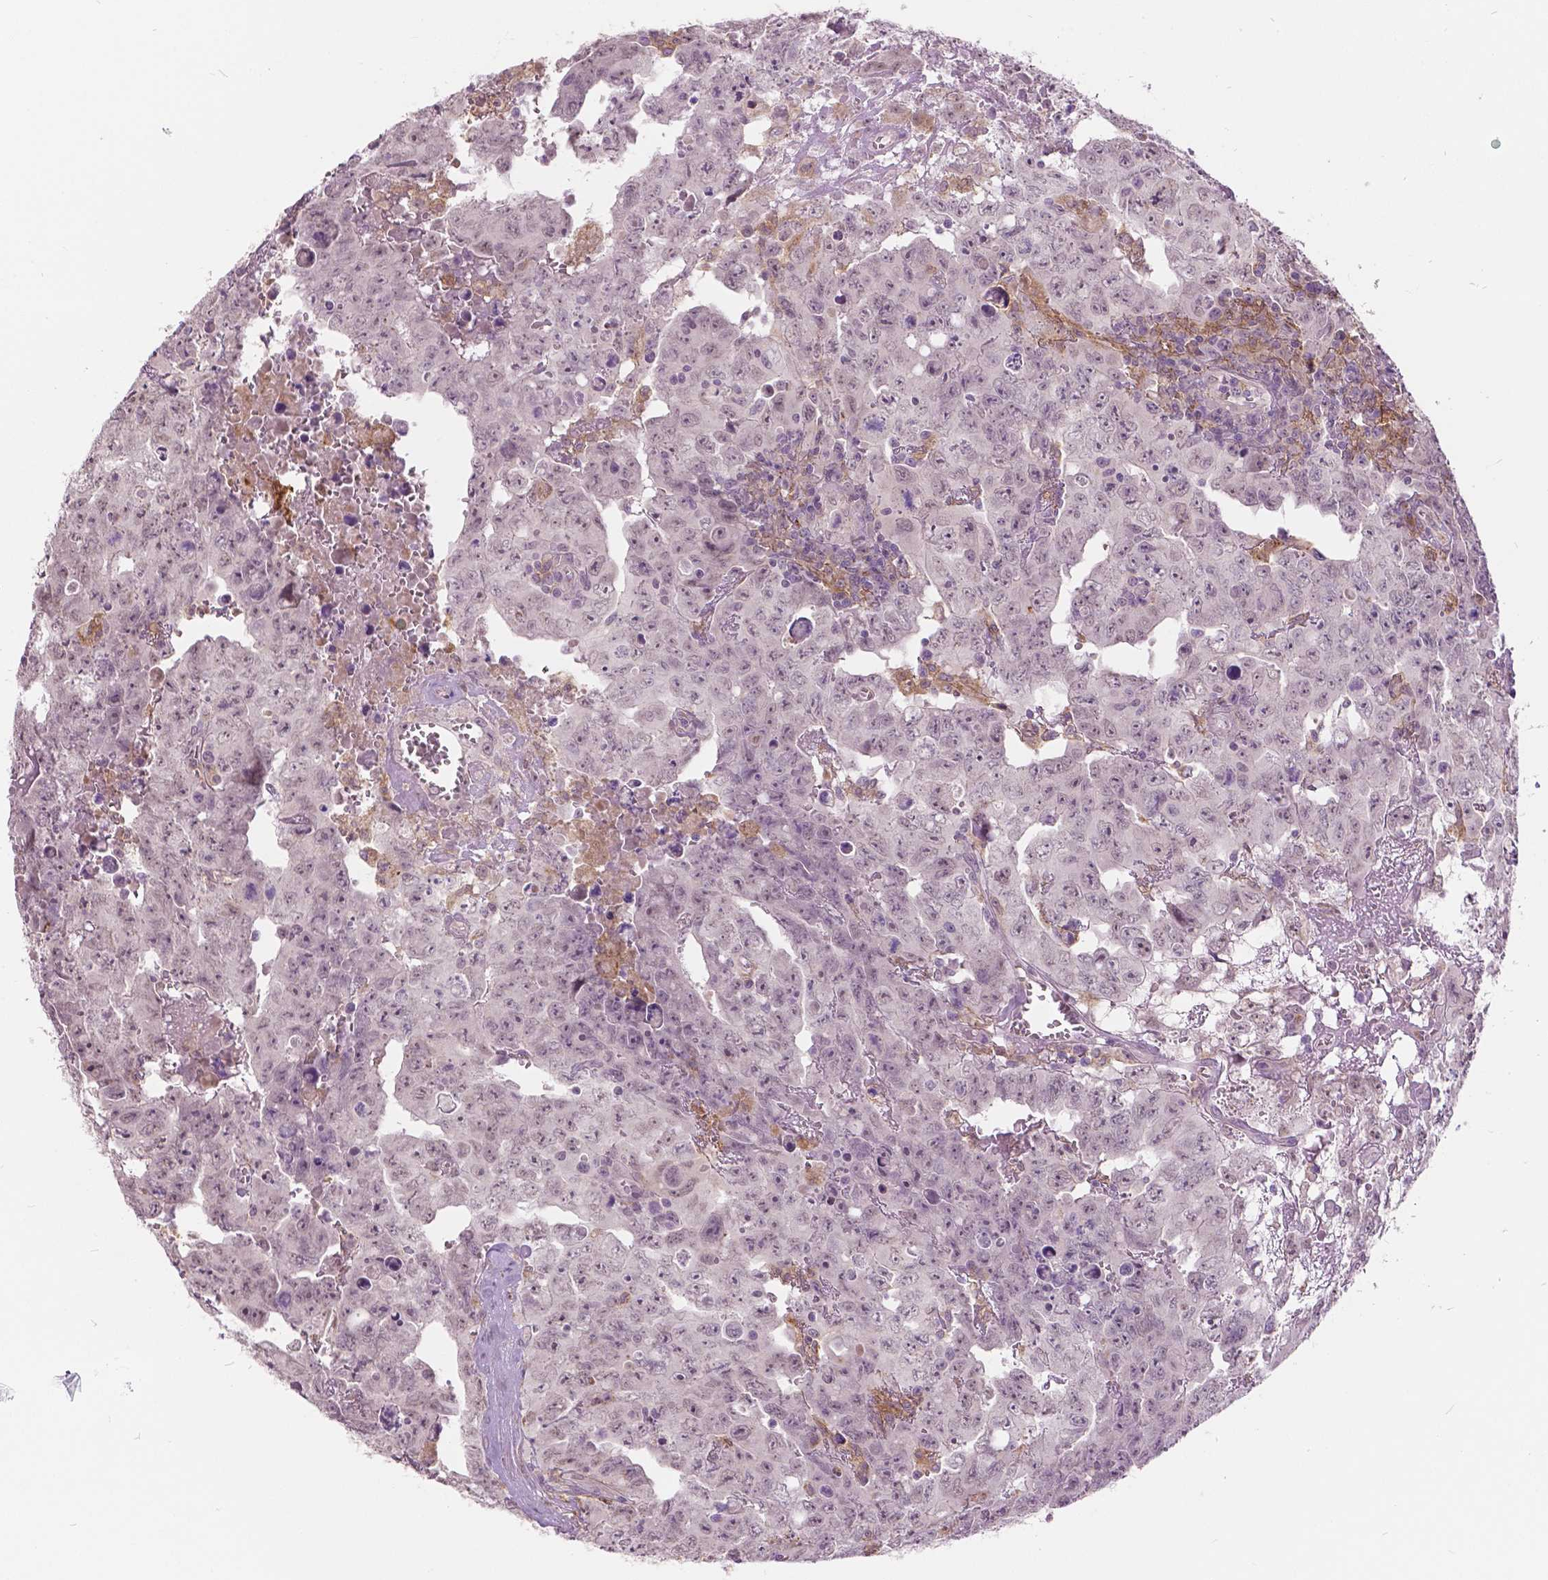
{"staining": {"intensity": "weak", "quantity": "<25%", "location": "nuclear"}, "tissue": "testis cancer", "cell_type": "Tumor cells", "image_type": "cancer", "snomed": [{"axis": "morphology", "description": "Carcinoma, Embryonal, NOS"}, {"axis": "topography", "description": "Testis"}], "caption": "The image shows no significant expression in tumor cells of testis cancer. The staining is performed using DAB brown chromogen with nuclei counter-stained in using hematoxylin.", "gene": "DLX6", "patient": {"sex": "male", "age": 24}}